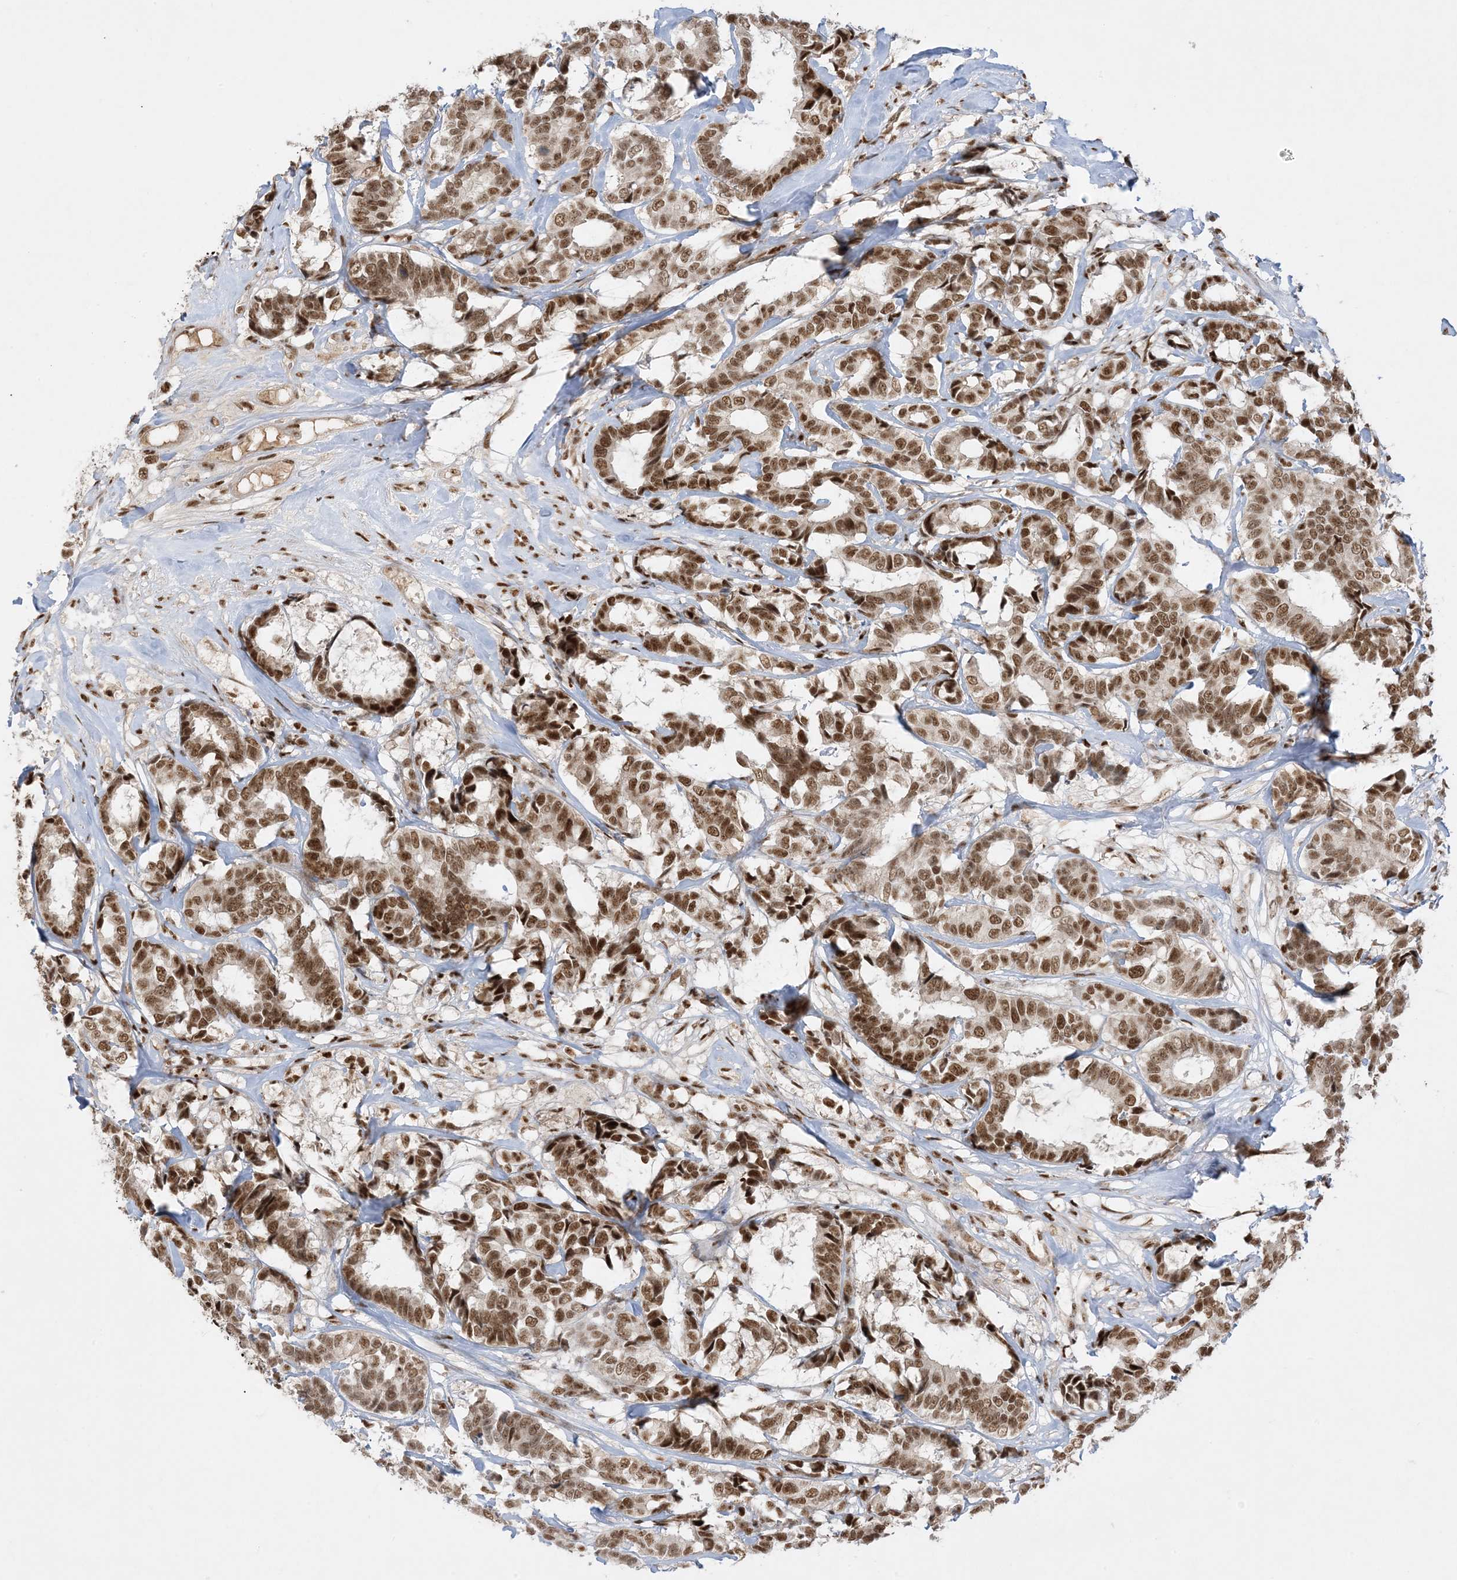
{"staining": {"intensity": "moderate", "quantity": ">75%", "location": "nuclear"}, "tissue": "breast cancer", "cell_type": "Tumor cells", "image_type": "cancer", "snomed": [{"axis": "morphology", "description": "Duct carcinoma"}, {"axis": "topography", "description": "Breast"}], "caption": "Breast cancer was stained to show a protein in brown. There is medium levels of moderate nuclear staining in about >75% of tumor cells.", "gene": "PPIL2", "patient": {"sex": "female", "age": 87}}